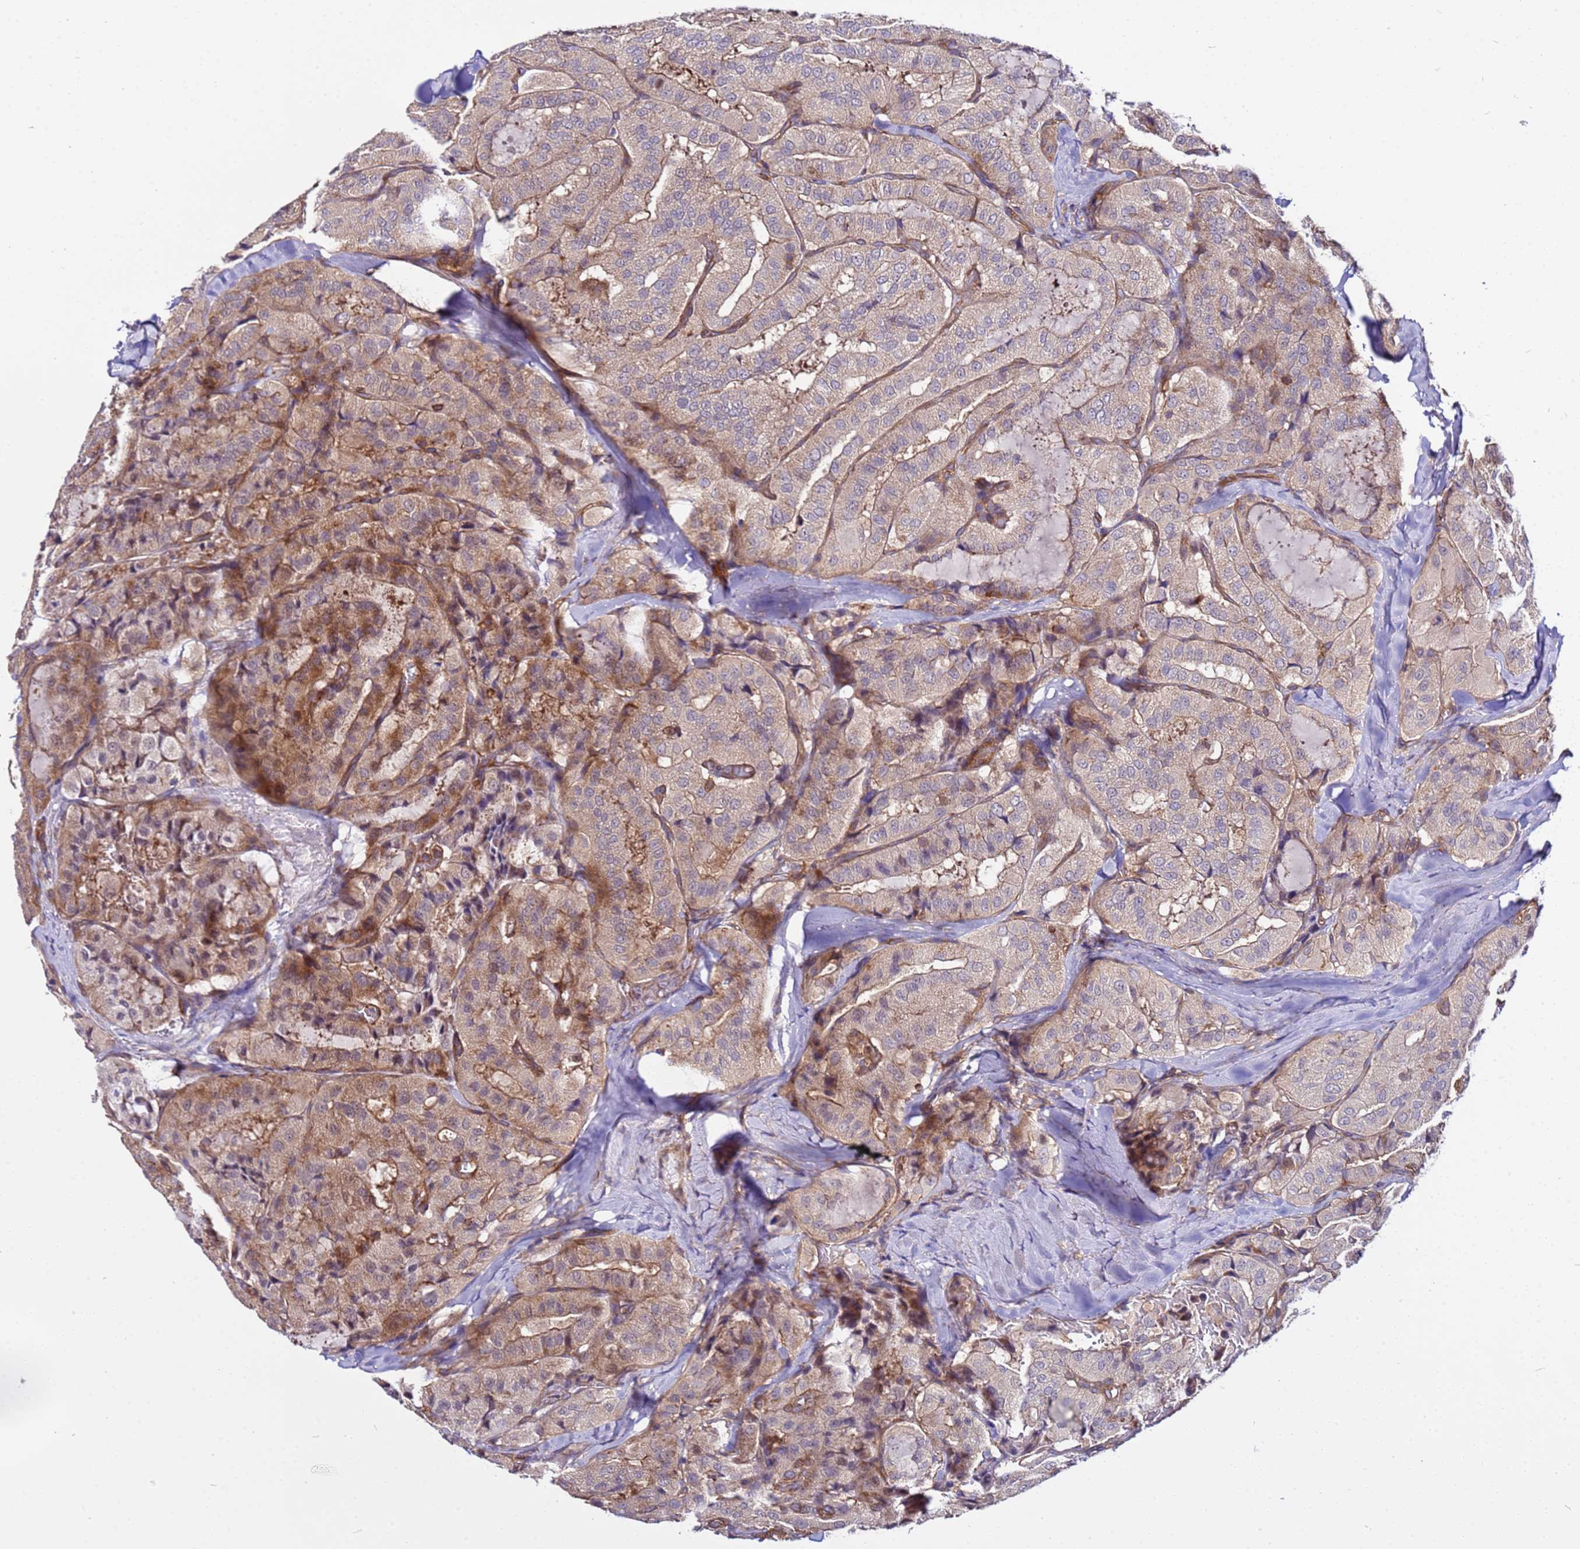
{"staining": {"intensity": "moderate", "quantity": "25%-75%", "location": "cytoplasmic/membranous"}, "tissue": "thyroid cancer", "cell_type": "Tumor cells", "image_type": "cancer", "snomed": [{"axis": "morphology", "description": "Normal tissue, NOS"}, {"axis": "morphology", "description": "Papillary adenocarcinoma, NOS"}, {"axis": "topography", "description": "Thyroid gland"}], "caption": "Human thyroid cancer (papillary adenocarcinoma) stained with a protein marker demonstrates moderate staining in tumor cells.", "gene": "STK38", "patient": {"sex": "female", "age": 59}}